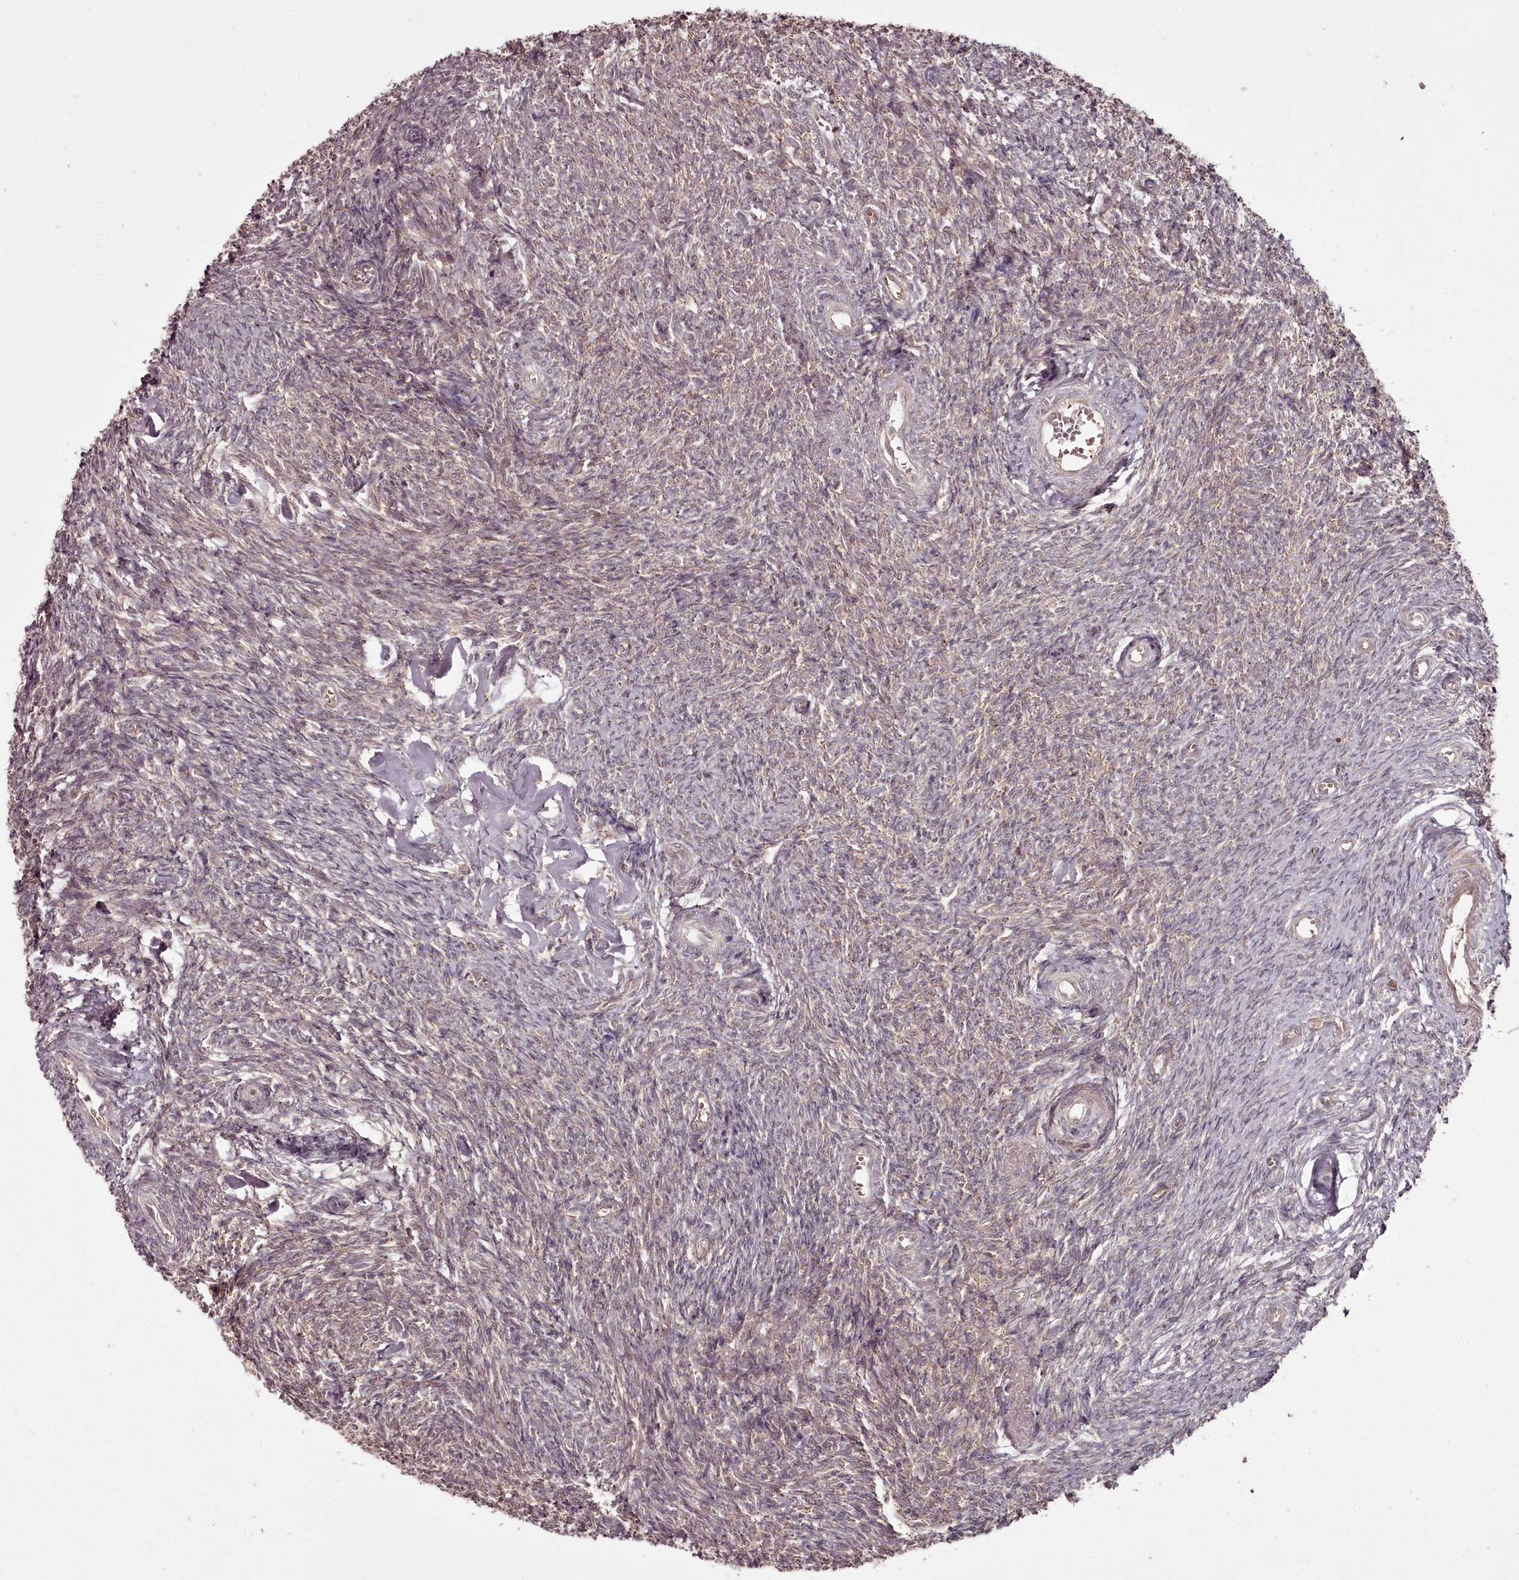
{"staining": {"intensity": "weak", "quantity": "25%-75%", "location": "cytoplasmic/membranous"}, "tissue": "ovary", "cell_type": "Ovarian stroma cells", "image_type": "normal", "snomed": [{"axis": "morphology", "description": "Normal tissue, NOS"}, {"axis": "topography", "description": "Ovary"}], "caption": "Brown immunohistochemical staining in normal human ovary reveals weak cytoplasmic/membranous staining in about 25%-75% of ovarian stroma cells.", "gene": "PCBP2", "patient": {"sex": "female", "age": 44}}